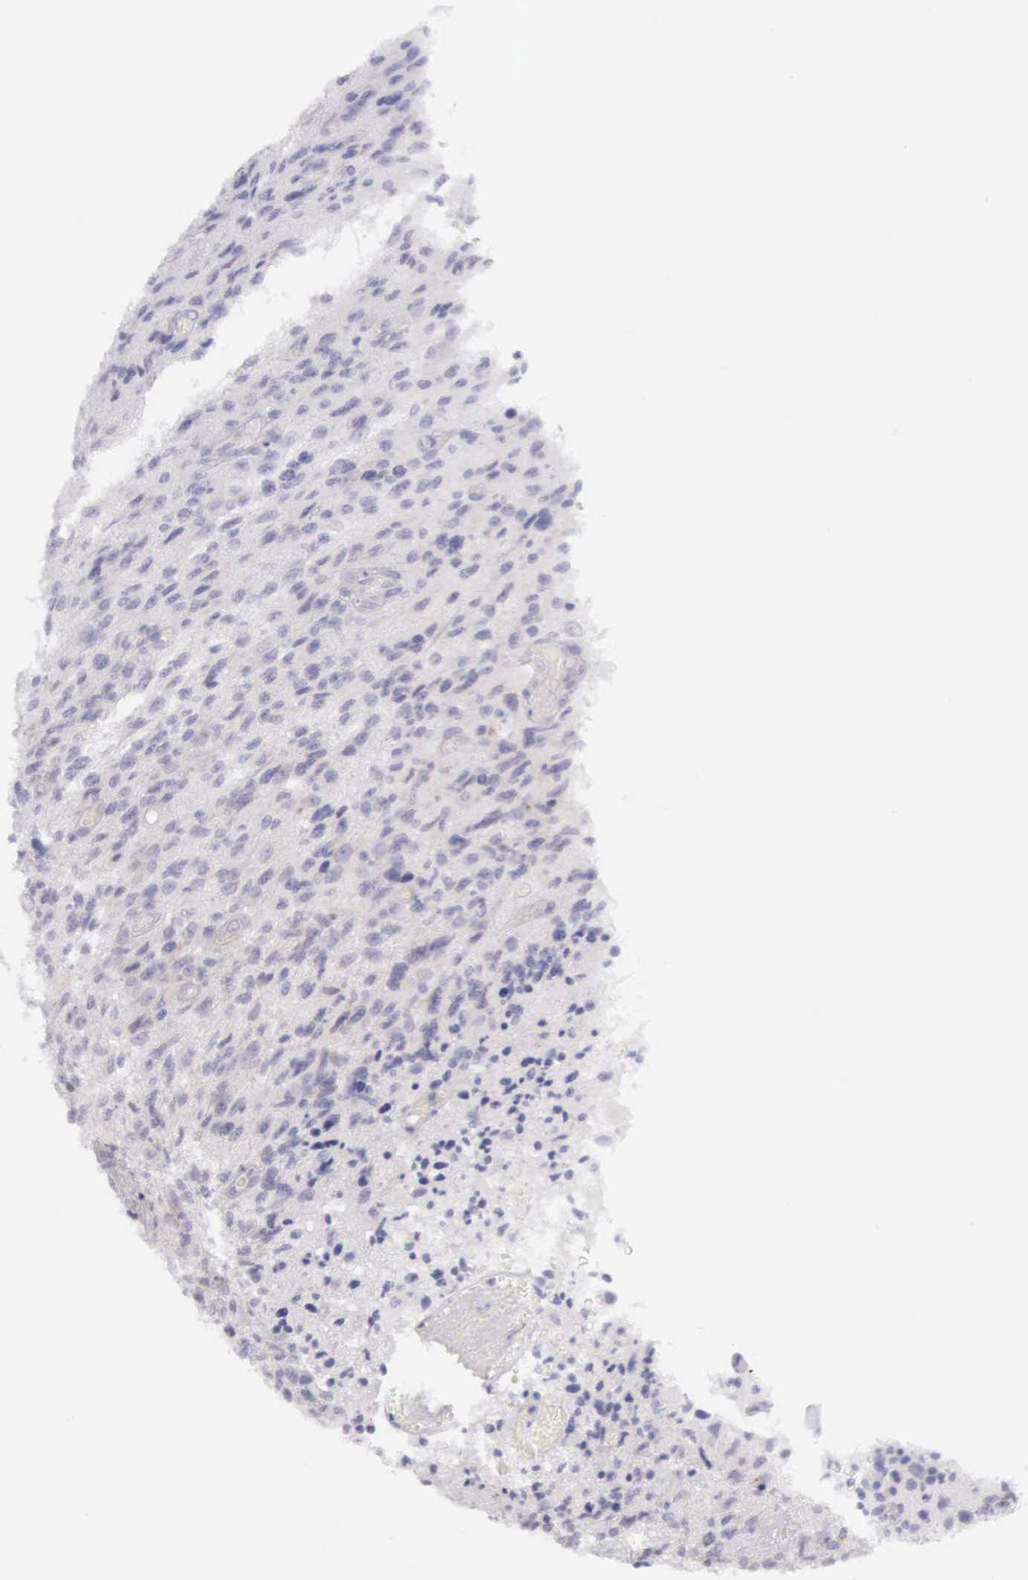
{"staining": {"intensity": "weak", "quantity": "<25%", "location": "cytoplasmic/membranous"}, "tissue": "glioma", "cell_type": "Tumor cells", "image_type": "cancer", "snomed": [{"axis": "morphology", "description": "Glioma, malignant, High grade"}, {"axis": "topography", "description": "Brain"}], "caption": "Immunohistochemical staining of high-grade glioma (malignant) demonstrates no significant positivity in tumor cells. The staining was performed using DAB to visualize the protein expression in brown, while the nuclei were stained in blue with hematoxylin (Magnification: 20x).", "gene": "ARFGAP3", "patient": {"sex": "male", "age": 36}}